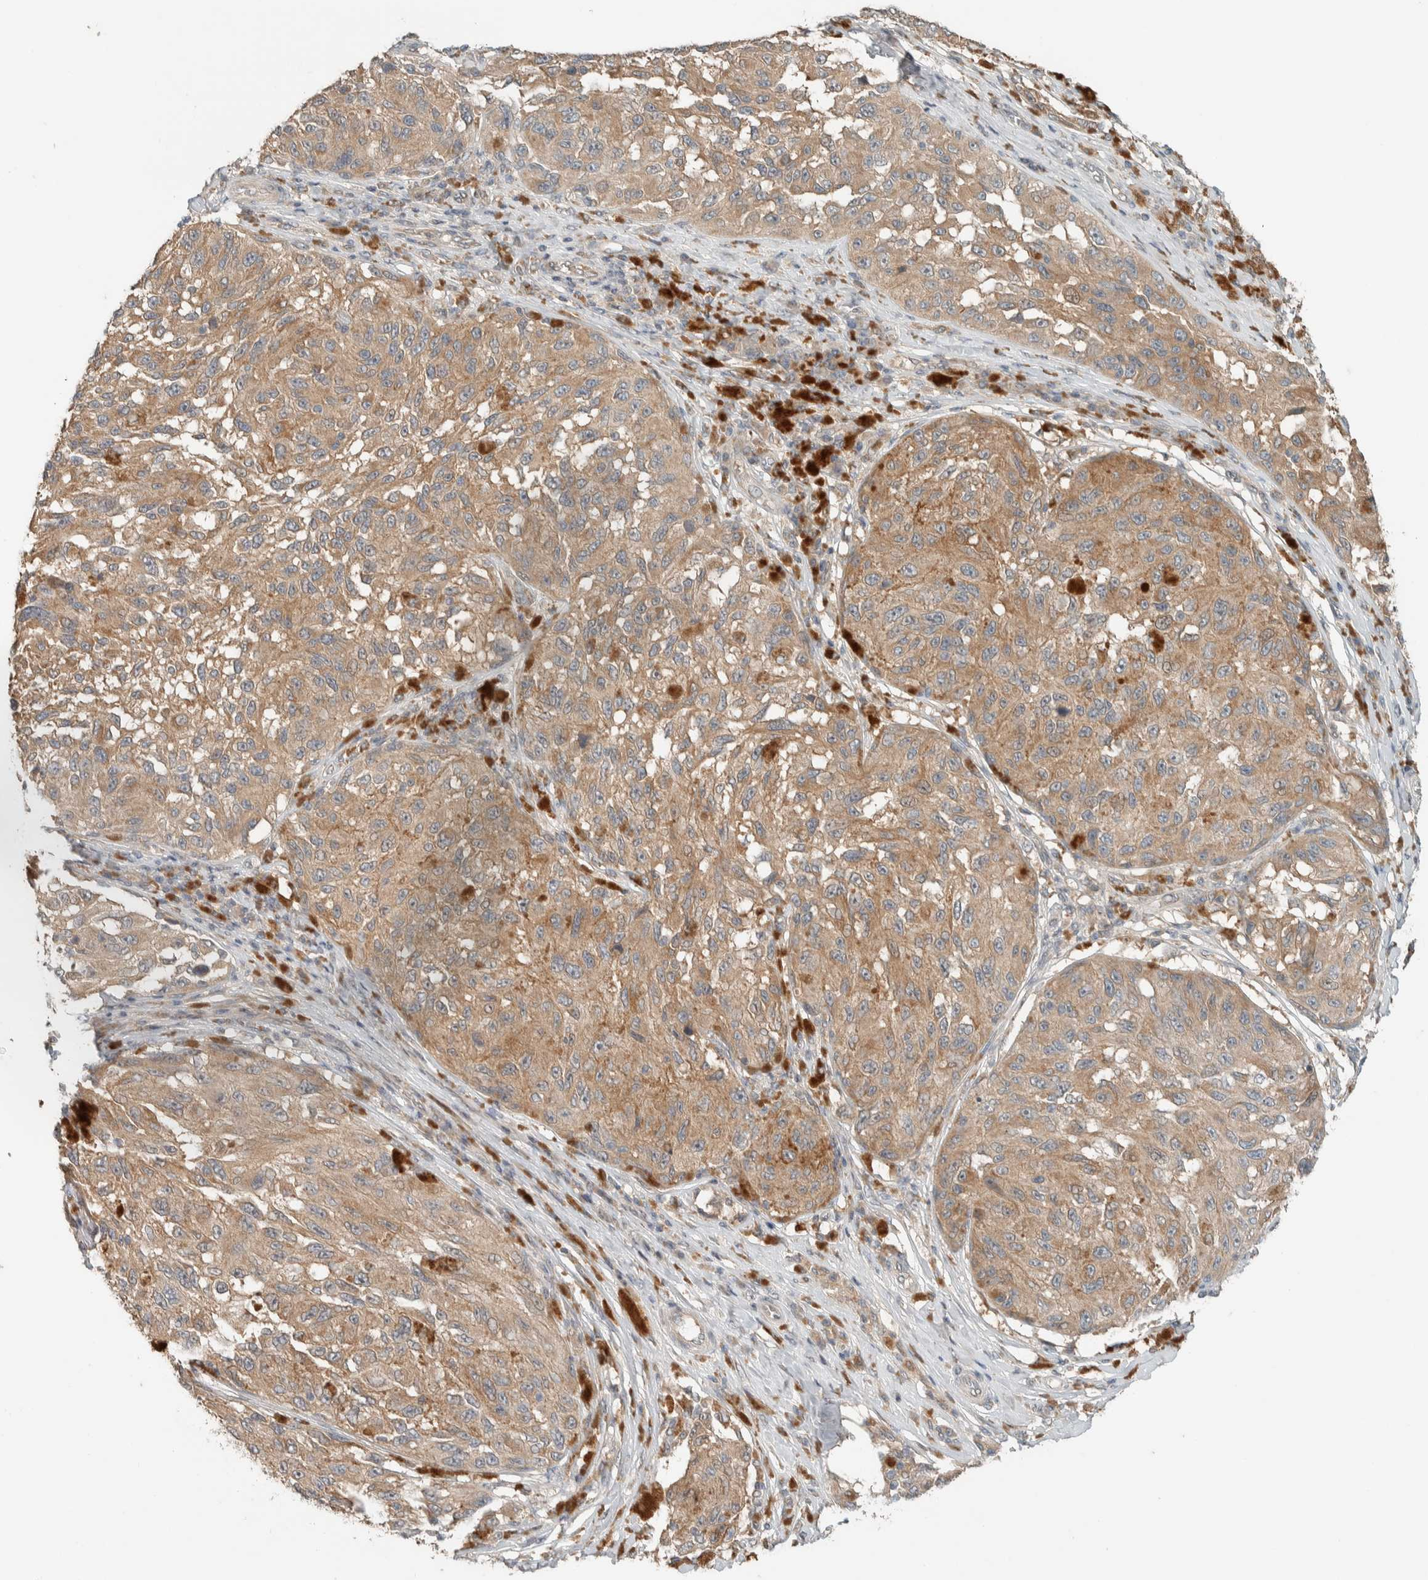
{"staining": {"intensity": "moderate", "quantity": ">75%", "location": "cytoplasmic/membranous"}, "tissue": "melanoma", "cell_type": "Tumor cells", "image_type": "cancer", "snomed": [{"axis": "morphology", "description": "Malignant melanoma, NOS"}, {"axis": "topography", "description": "Skin"}], "caption": "A high-resolution micrograph shows immunohistochemistry staining of malignant melanoma, which exhibits moderate cytoplasmic/membranous staining in approximately >75% of tumor cells.", "gene": "NBR1", "patient": {"sex": "female", "age": 73}}